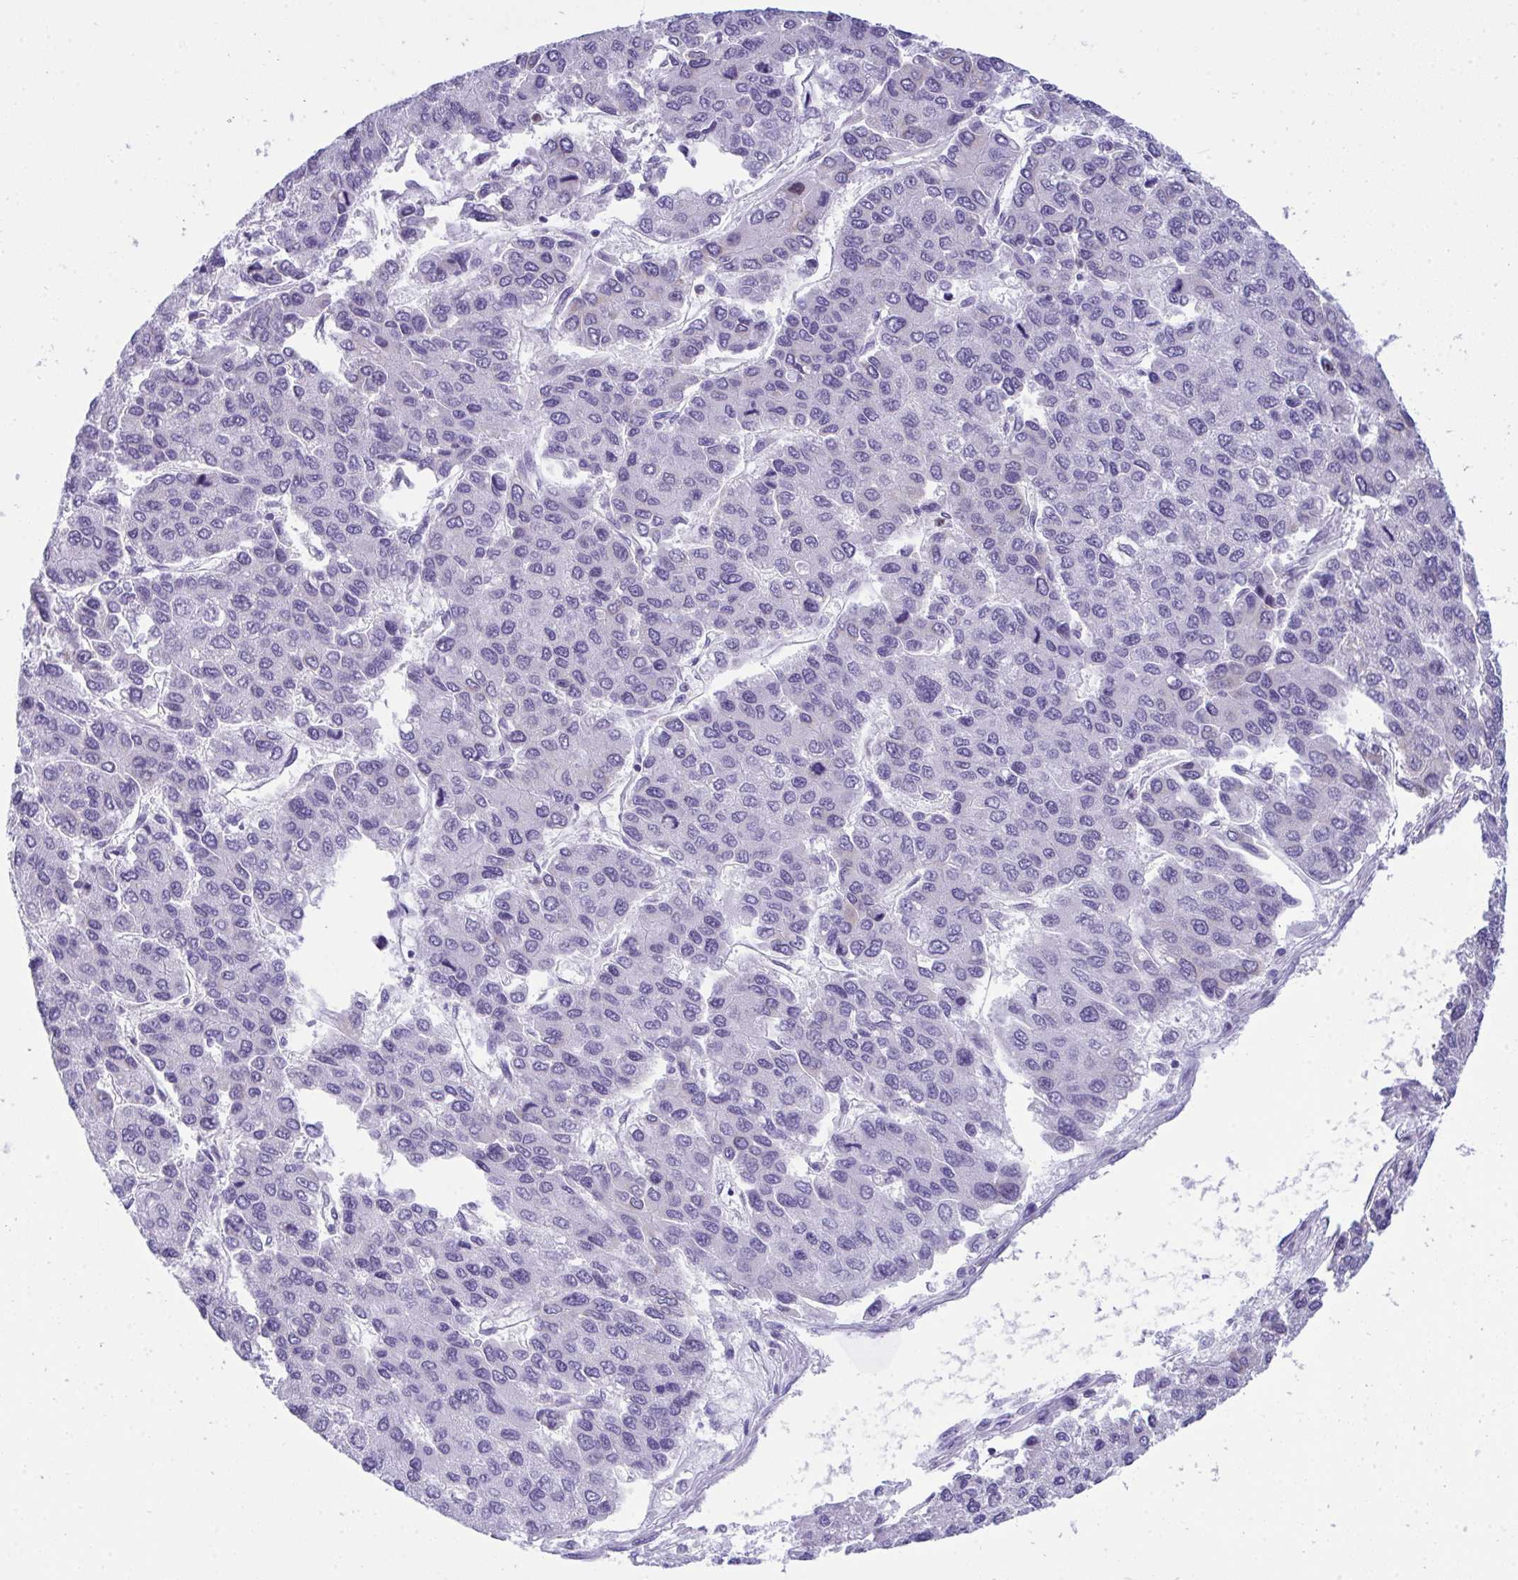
{"staining": {"intensity": "negative", "quantity": "none", "location": "none"}, "tissue": "liver cancer", "cell_type": "Tumor cells", "image_type": "cancer", "snomed": [{"axis": "morphology", "description": "Carcinoma, Hepatocellular, NOS"}, {"axis": "topography", "description": "Liver"}], "caption": "Liver cancer stained for a protein using immunohistochemistry displays no positivity tumor cells.", "gene": "PLA2G12B", "patient": {"sex": "female", "age": 66}}